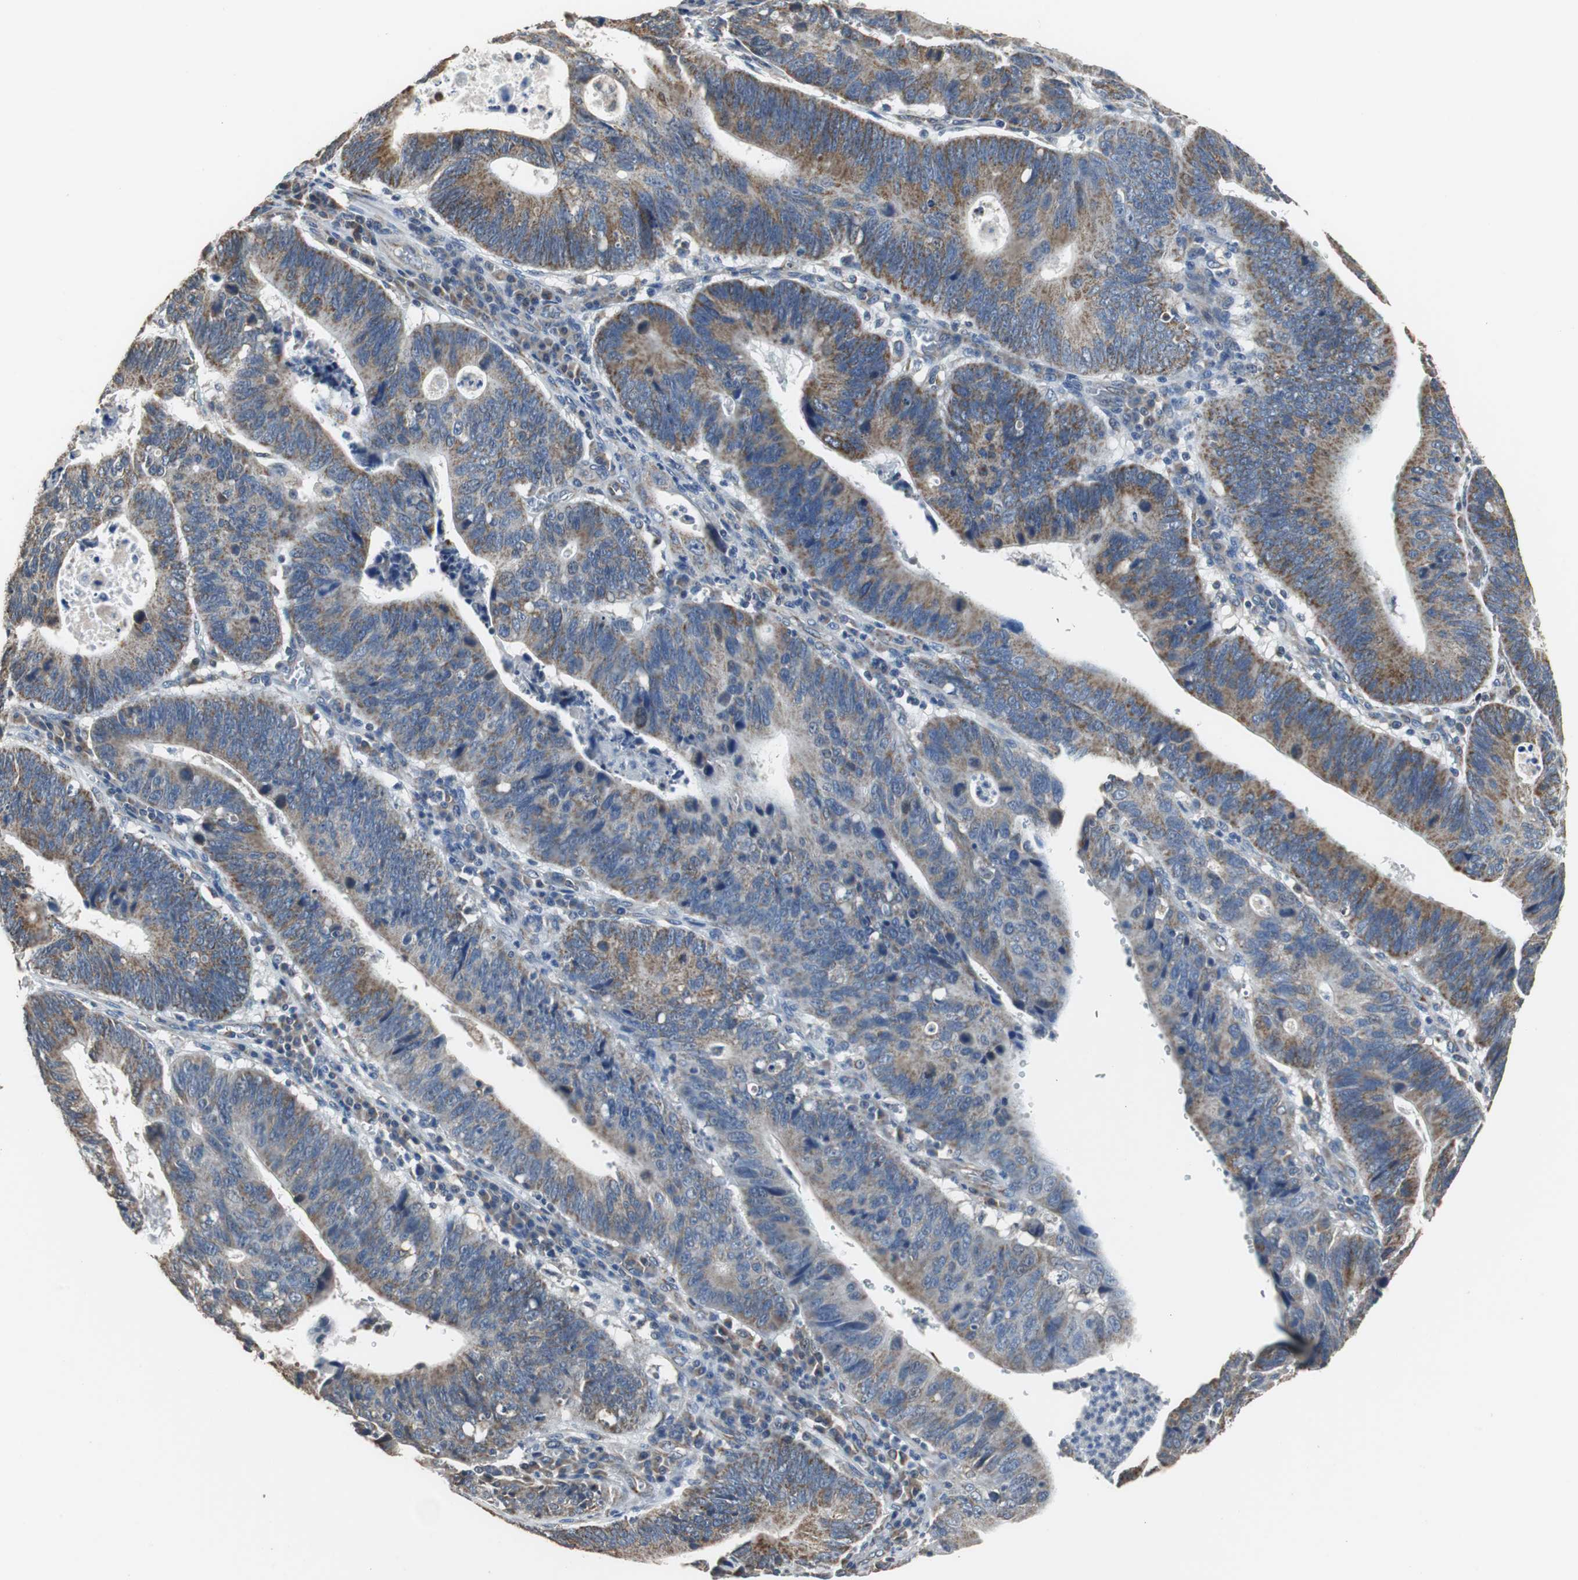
{"staining": {"intensity": "strong", "quantity": ">75%", "location": "cytoplasmic/membranous"}, "tissue": "stomach cancer", "cell_type": "Tumor cells", "image_type": "cancer", "snomed": [{"axis": "morphology", "description": "Adenocarcinoma, NOS"}, {"axis": "topography", "description": "Stomach"}], "caption": "This photomicrograph shows stomach cancer stained with IHC to label a protein in brown. The cytoplasmic/membranous of tumor cells show strong positivity for the protein. Nuclei are counter-stained blue.", "gene": "HMGCL", "patient": {"sex": "male", "age": 59}}